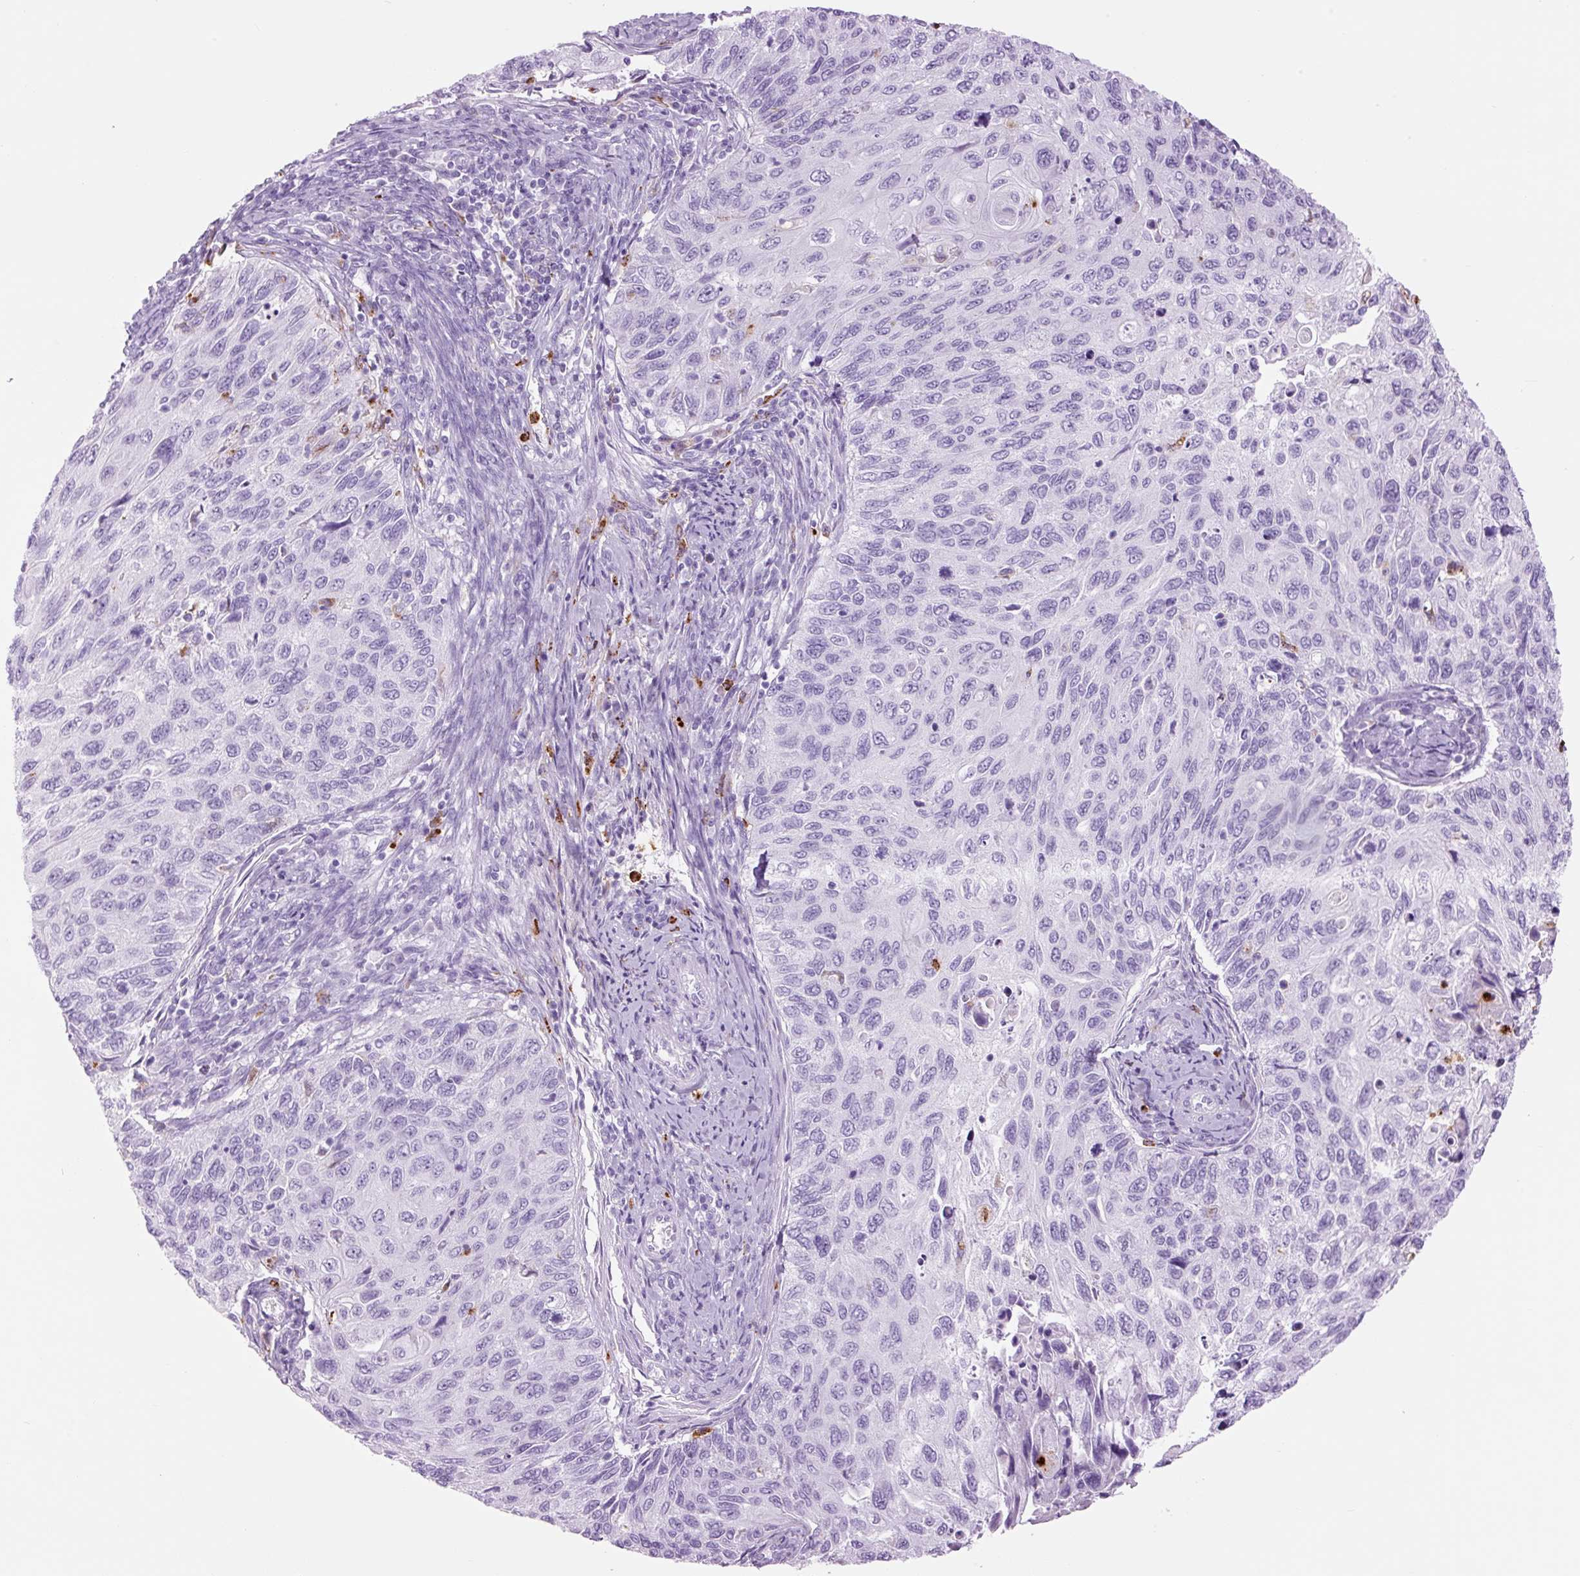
{"staining": {"intensity": "negative", "quantity": "none", "location": "none"}, "tissue": "cervical cancer", "cell_type": "Tumor cells", "image_type": "cancer", "snomed": [{"axis": "morphology", "description": "Squamous cell carcinoma, NOS"}, {"axis": "topography", "description": "Cervix"}], "caption": "Immunohistochemical staining of human squamous cell carcinoma (cervical) reveals no significant staining in tumor cells.", "gene": "LYZ", "patient": {"sex": "female", "age": 70}}